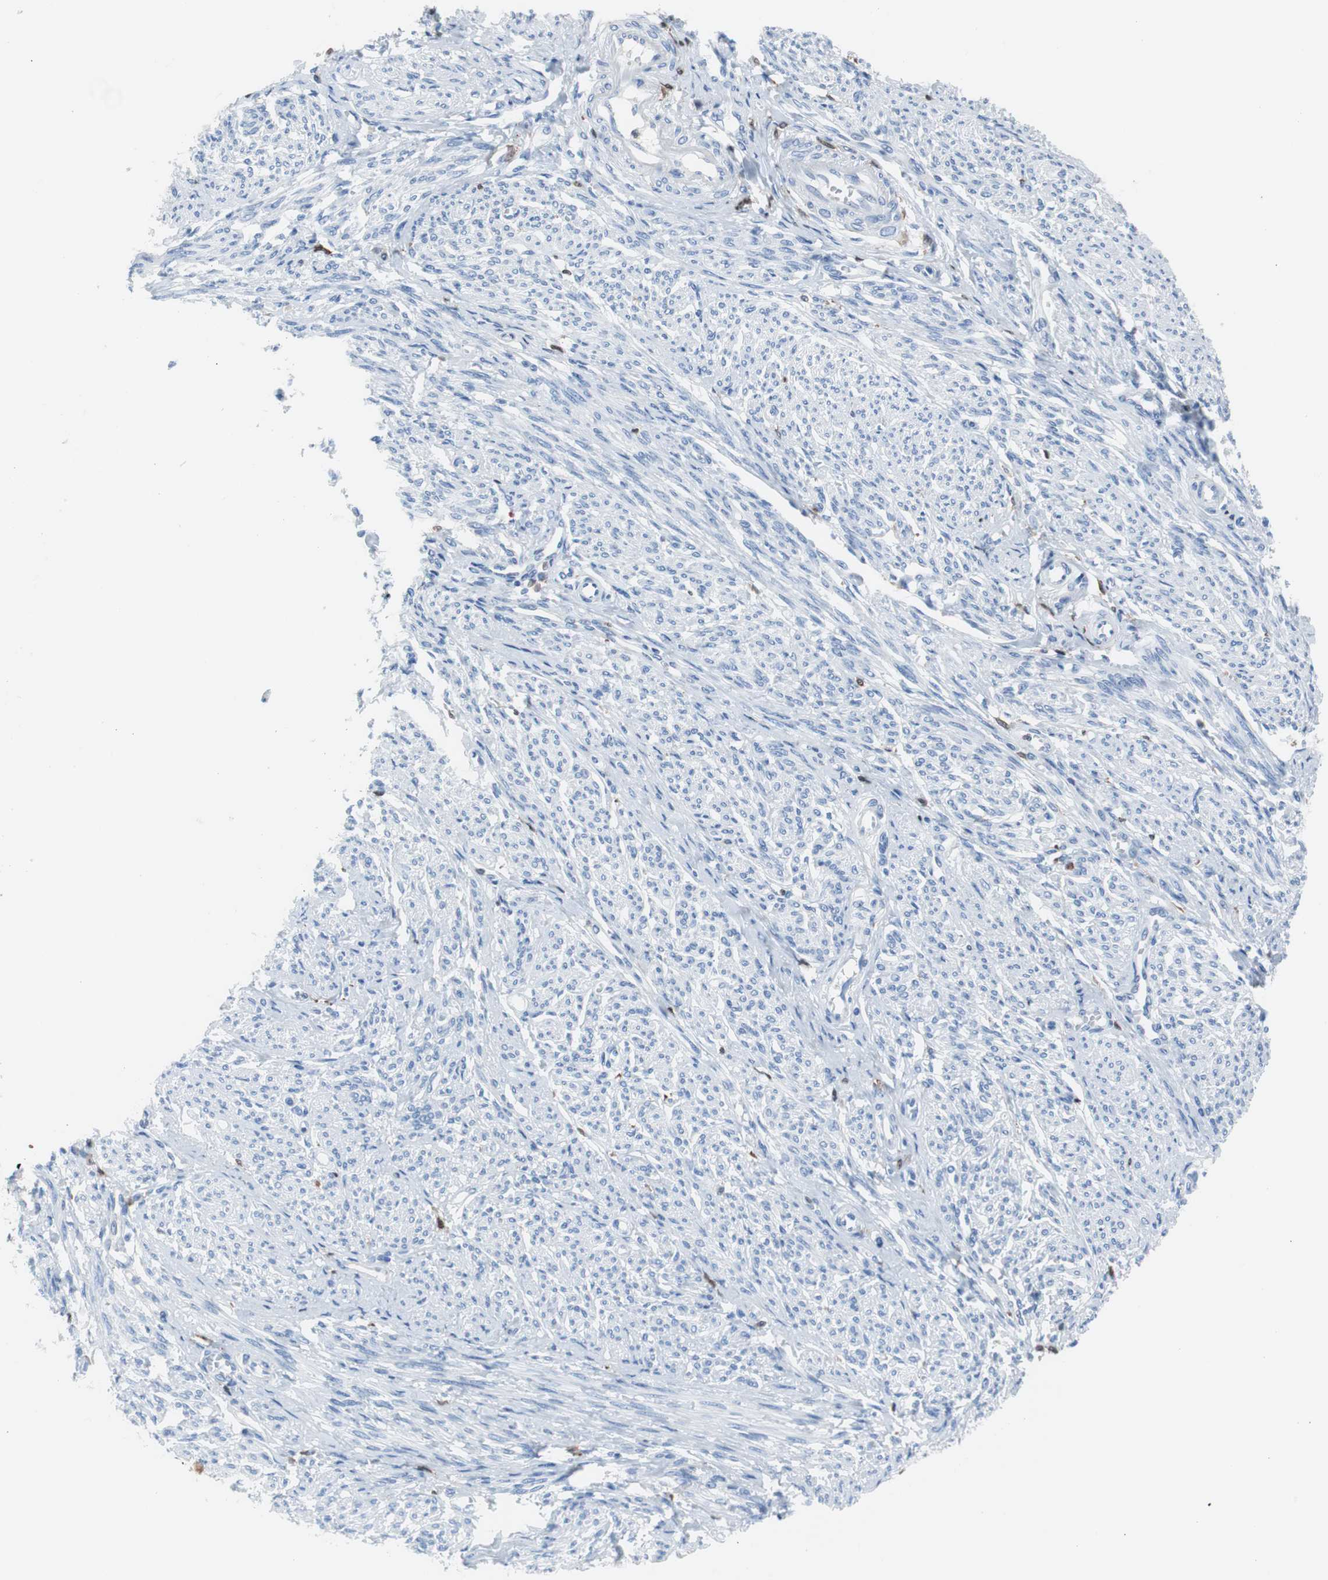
{"staining": {"intensity": "negative", "quantity": "none", "location": "none"}, "tissue": "smooth muscle", "cell_type": "Smooth muscle cells", "image_type": "normal", "snomed": [{"axis": "morphology", "description": "Normal tissue, NOS"}, {"axis": "topography", "description": "Smooth muscle"}], "caption": "The histopathology image reveals no significant expression in smooth muscle cells of smooth muscle.", "gene": "SYK", "patient": {"sex": "female", "age": 65}}